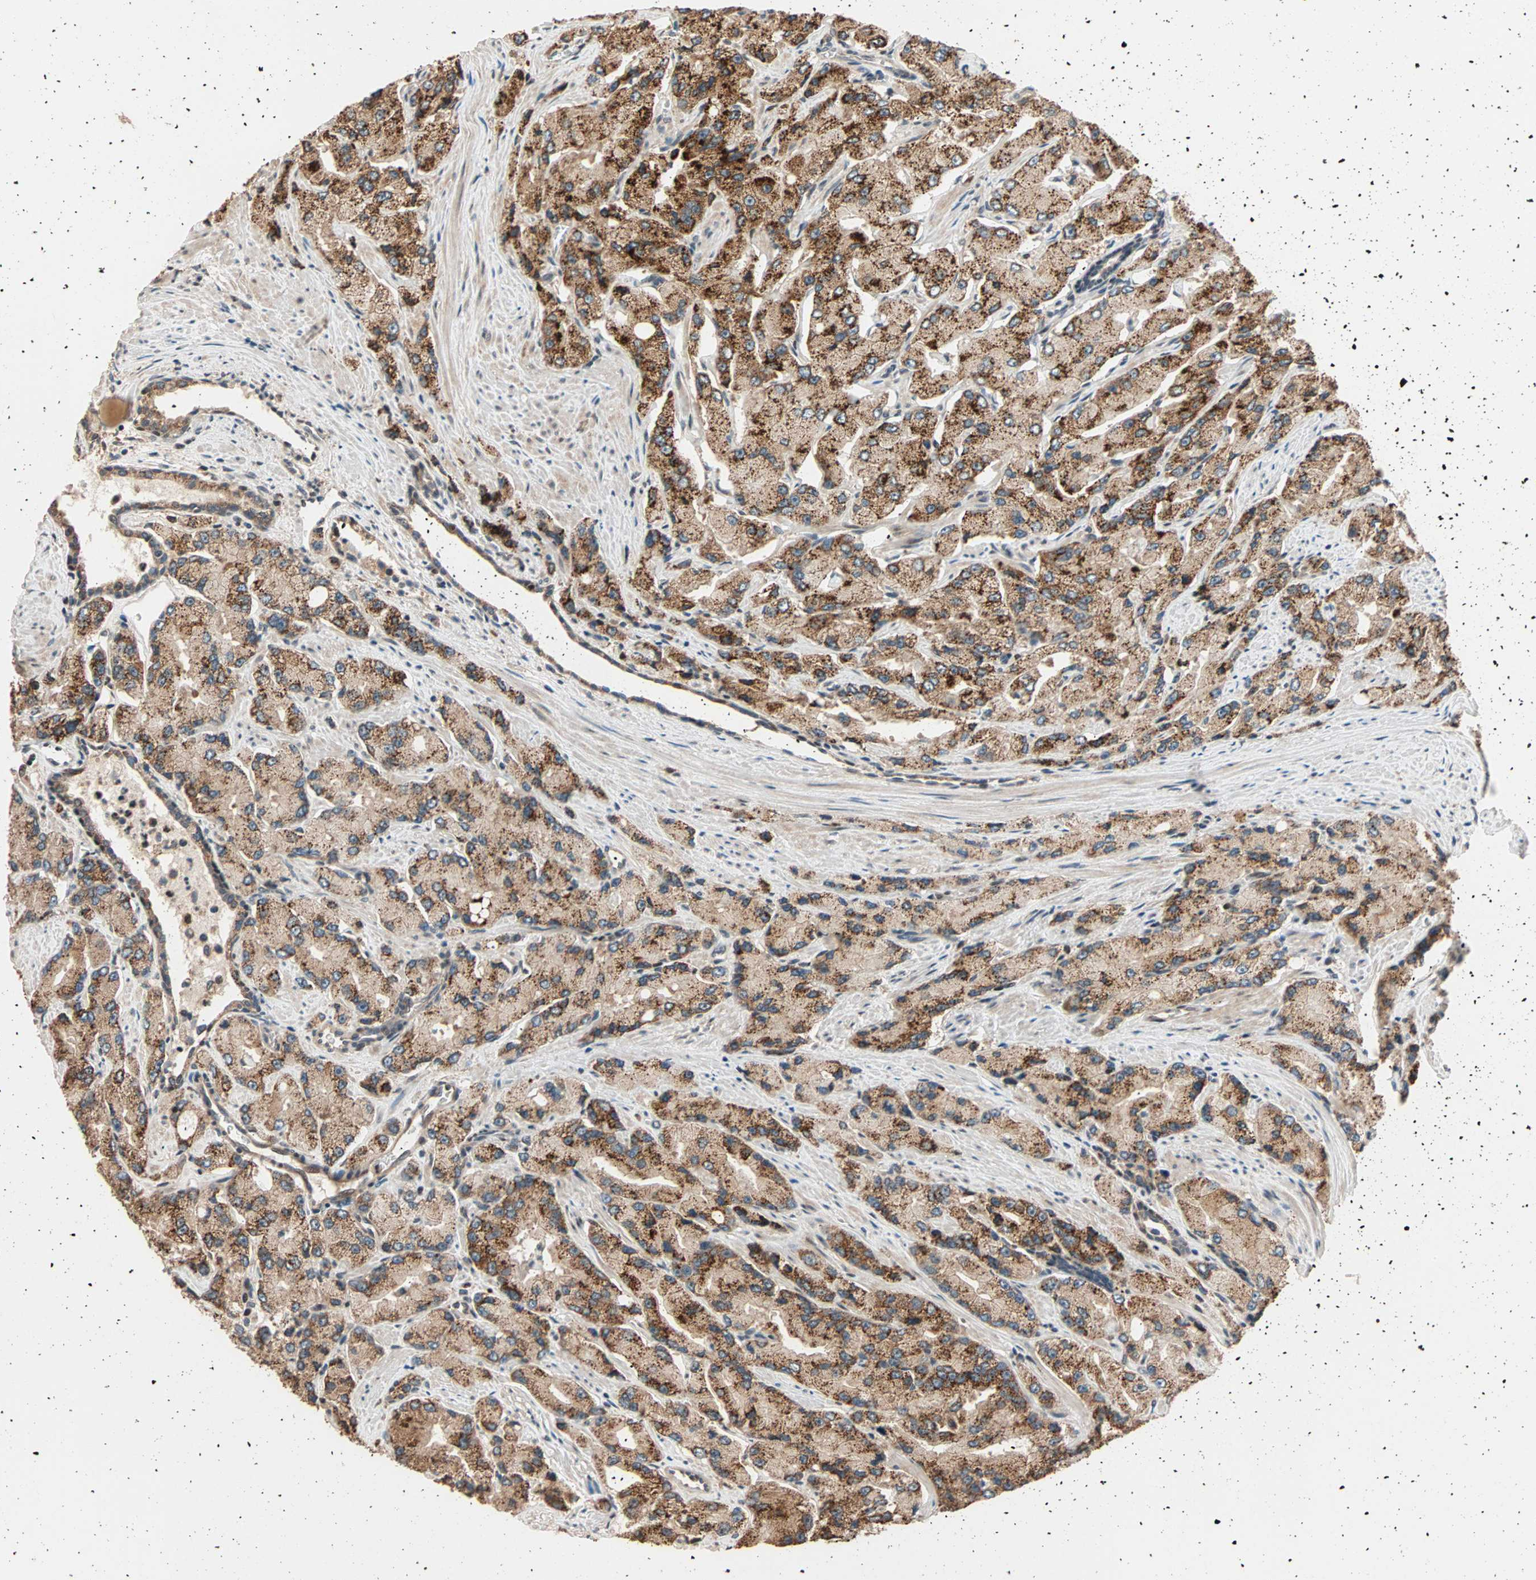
{"staining": {"intensity": "strong", "quantity": ">75%", "location": "cytoplasmic/membranous"}, "tissue": "prostate cancer", "cell_type": "Tumor cells", "image_type": "cancer", "snomed": [{"axis": "morphology", "description": "Adenocarcinoma, High grade"}, {"axis": "topography", "description": "Prostate"}], "caption": "Immunohistochemistry (IHC) (DAB (3,3'-diaminobenzidine)) staining of prostate cancer (adenocarcinoma (high-grade)) demonstrates strong cytoplasmic/membranous protein positivity in approximately >75% of tumor cells. (DAB (3,3'-diaminobenzidine) IHC, brown staining for protein, blue staining for nuclei).", "gene": "HECW1", "patient": {"sex": "male", "age": 58}}